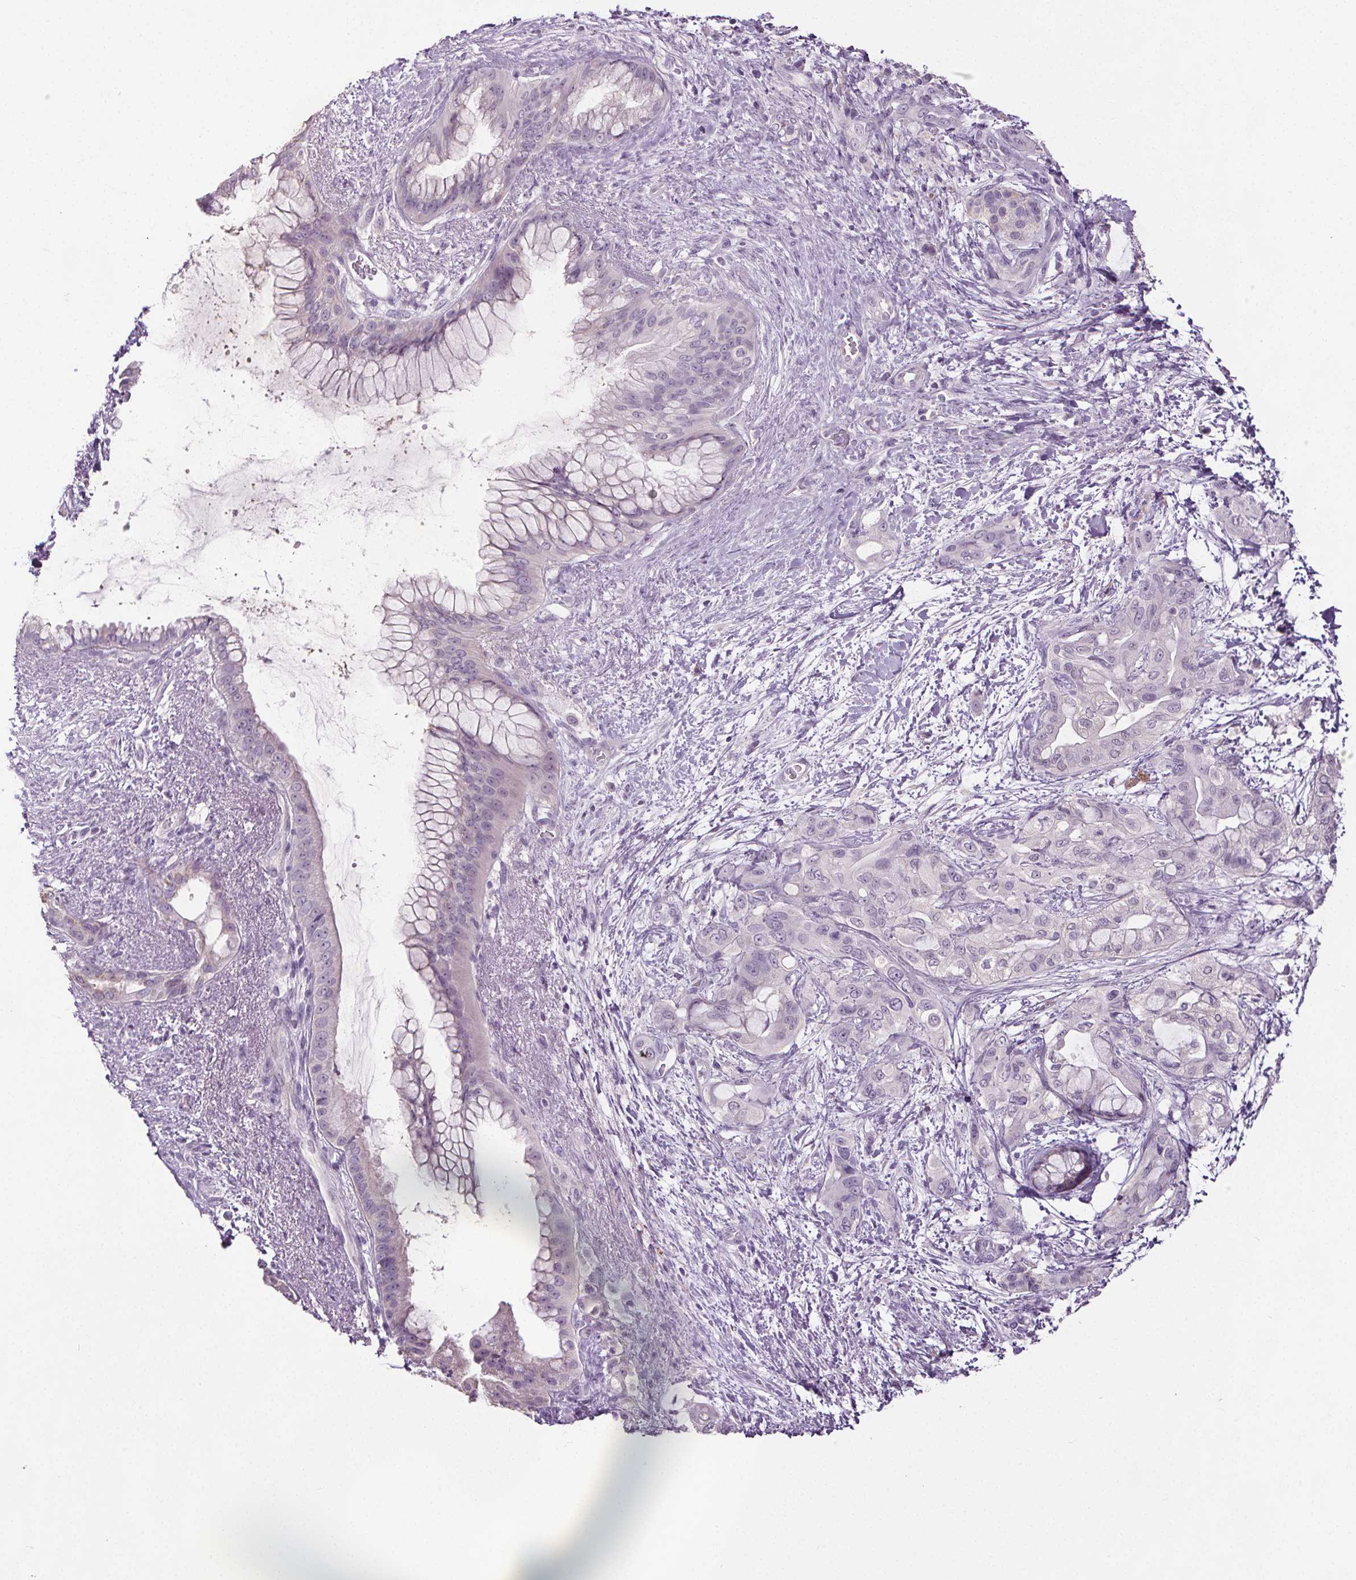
{"staining": {"intensity": "negative", "quantity": "none", "location": "none"}, "tissue": "pancreatic cancer", "cell_type": "Tumor cells", "image_type": "cancer", "snomed": [{"axis": "morphology", "description": "Adenocarcinoma, NOS"}, {"axis": "topography", "description": "Pancreas"}], "caption": "A high-resolution histopathology image shows immunohistochemistry staining of pancreatic adenocarcinoma, which displays no significant staining in tumor cells.", "gene": "GPIHBP1", "patient": {"sex": "male", "age": 71}}